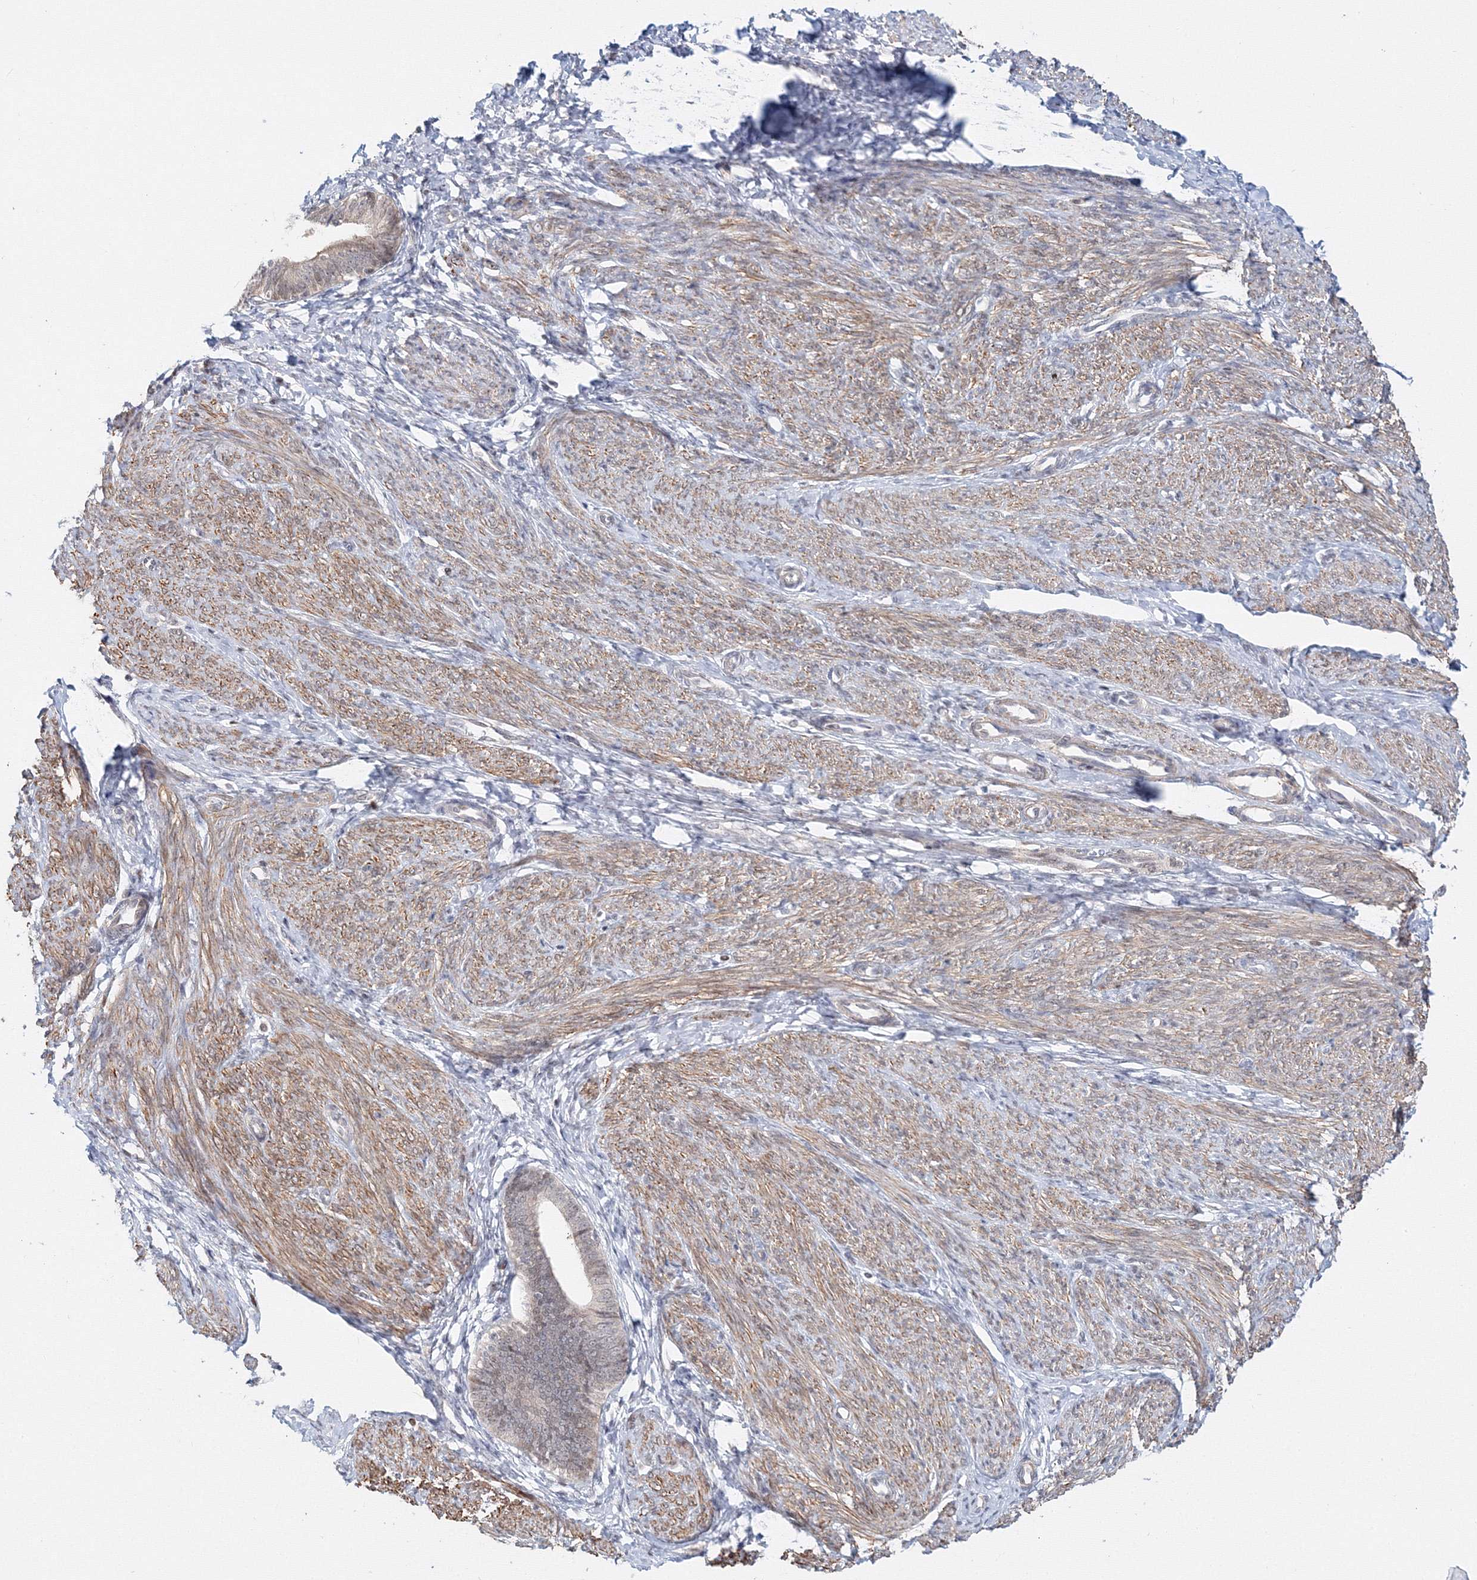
{"staining": {"intensity": "weak", "quantity": "<25%", "location": "cytoplasmic/membranous"}, "tissue": "endometrium", "cell_type": "Cells in endometrial stroma", "image_type": "normal", "snomed": [{"axis": "morphology", "description": "Normal tissue, NOS"}, {"axis": "topography", "description": "Endometrium"}], "caption": "The histopathology image demonstrates no staining of cells in endometrial stroma in benign endometrium. (DAB (3,3'-diaminobenzidine) immunohistochemistry (IHC), high magnification).", "gene": "ARHGAP21", "patient": {"sex": "female", "age": 72}}